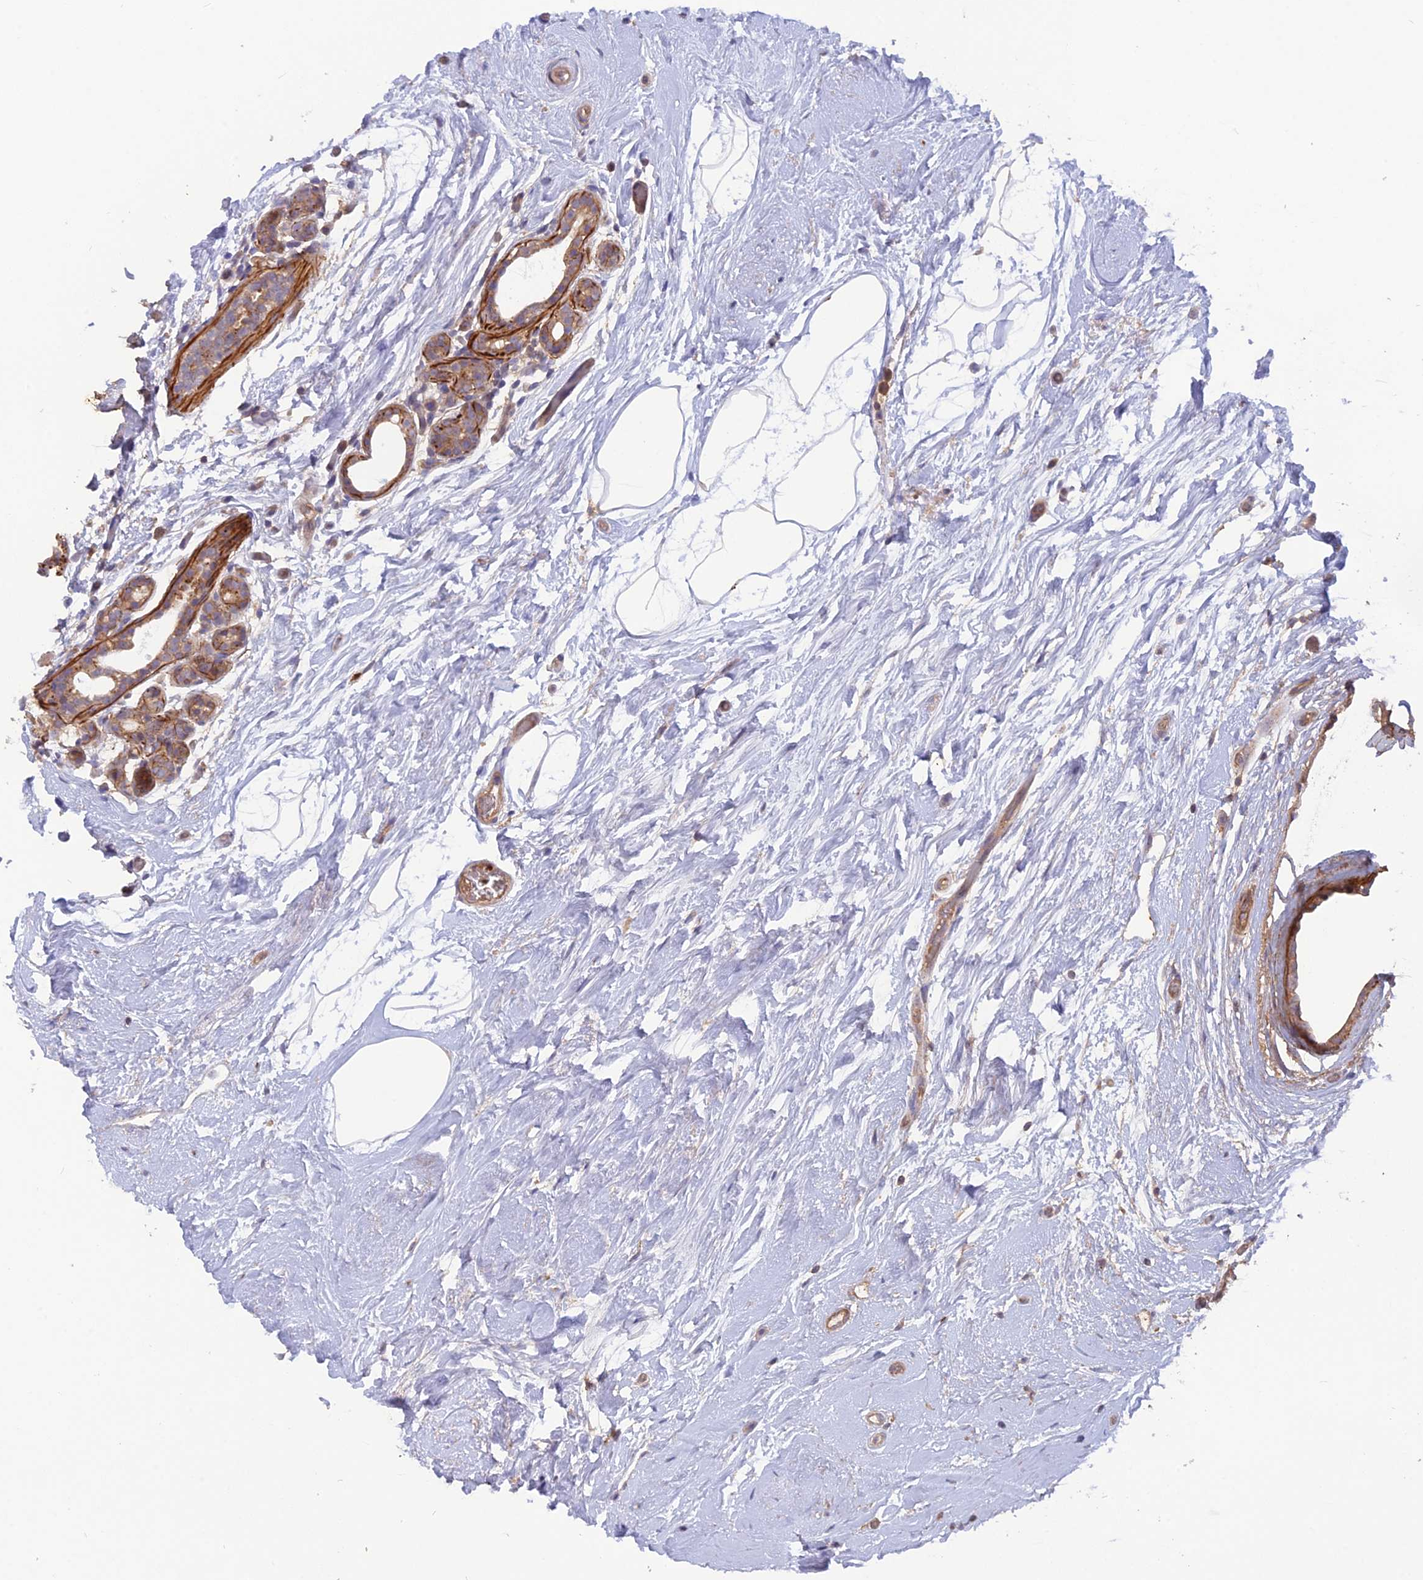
{"staining": {"intensity": "moderate", "quantity": ">75%", "location": "cytoplasmic/membranous"}, "tissue": "breast cancer", "cell_type": "Tumor cells", "image_type": "cancer", "snomed": [{"axis": "morphology", "description": "Lobular carcinoma"}, {"axis": "topography", "description": "Breast"}], "caption": "DAB (3,3'-diaminobenzidine) immunohistochemical staining of human breast cancer reveals moderate cytoplasmic/membranous protein positivity in approximately >75% of tumor cells. The staining is performed using DAB (3,3'-diaminobenzidine) brown chromogen to label protein expression. The nuclei are counter-stained blue using hematoxylin.", "gene": "CPNE7", "patient": {"sex": "female", "age": 58}}